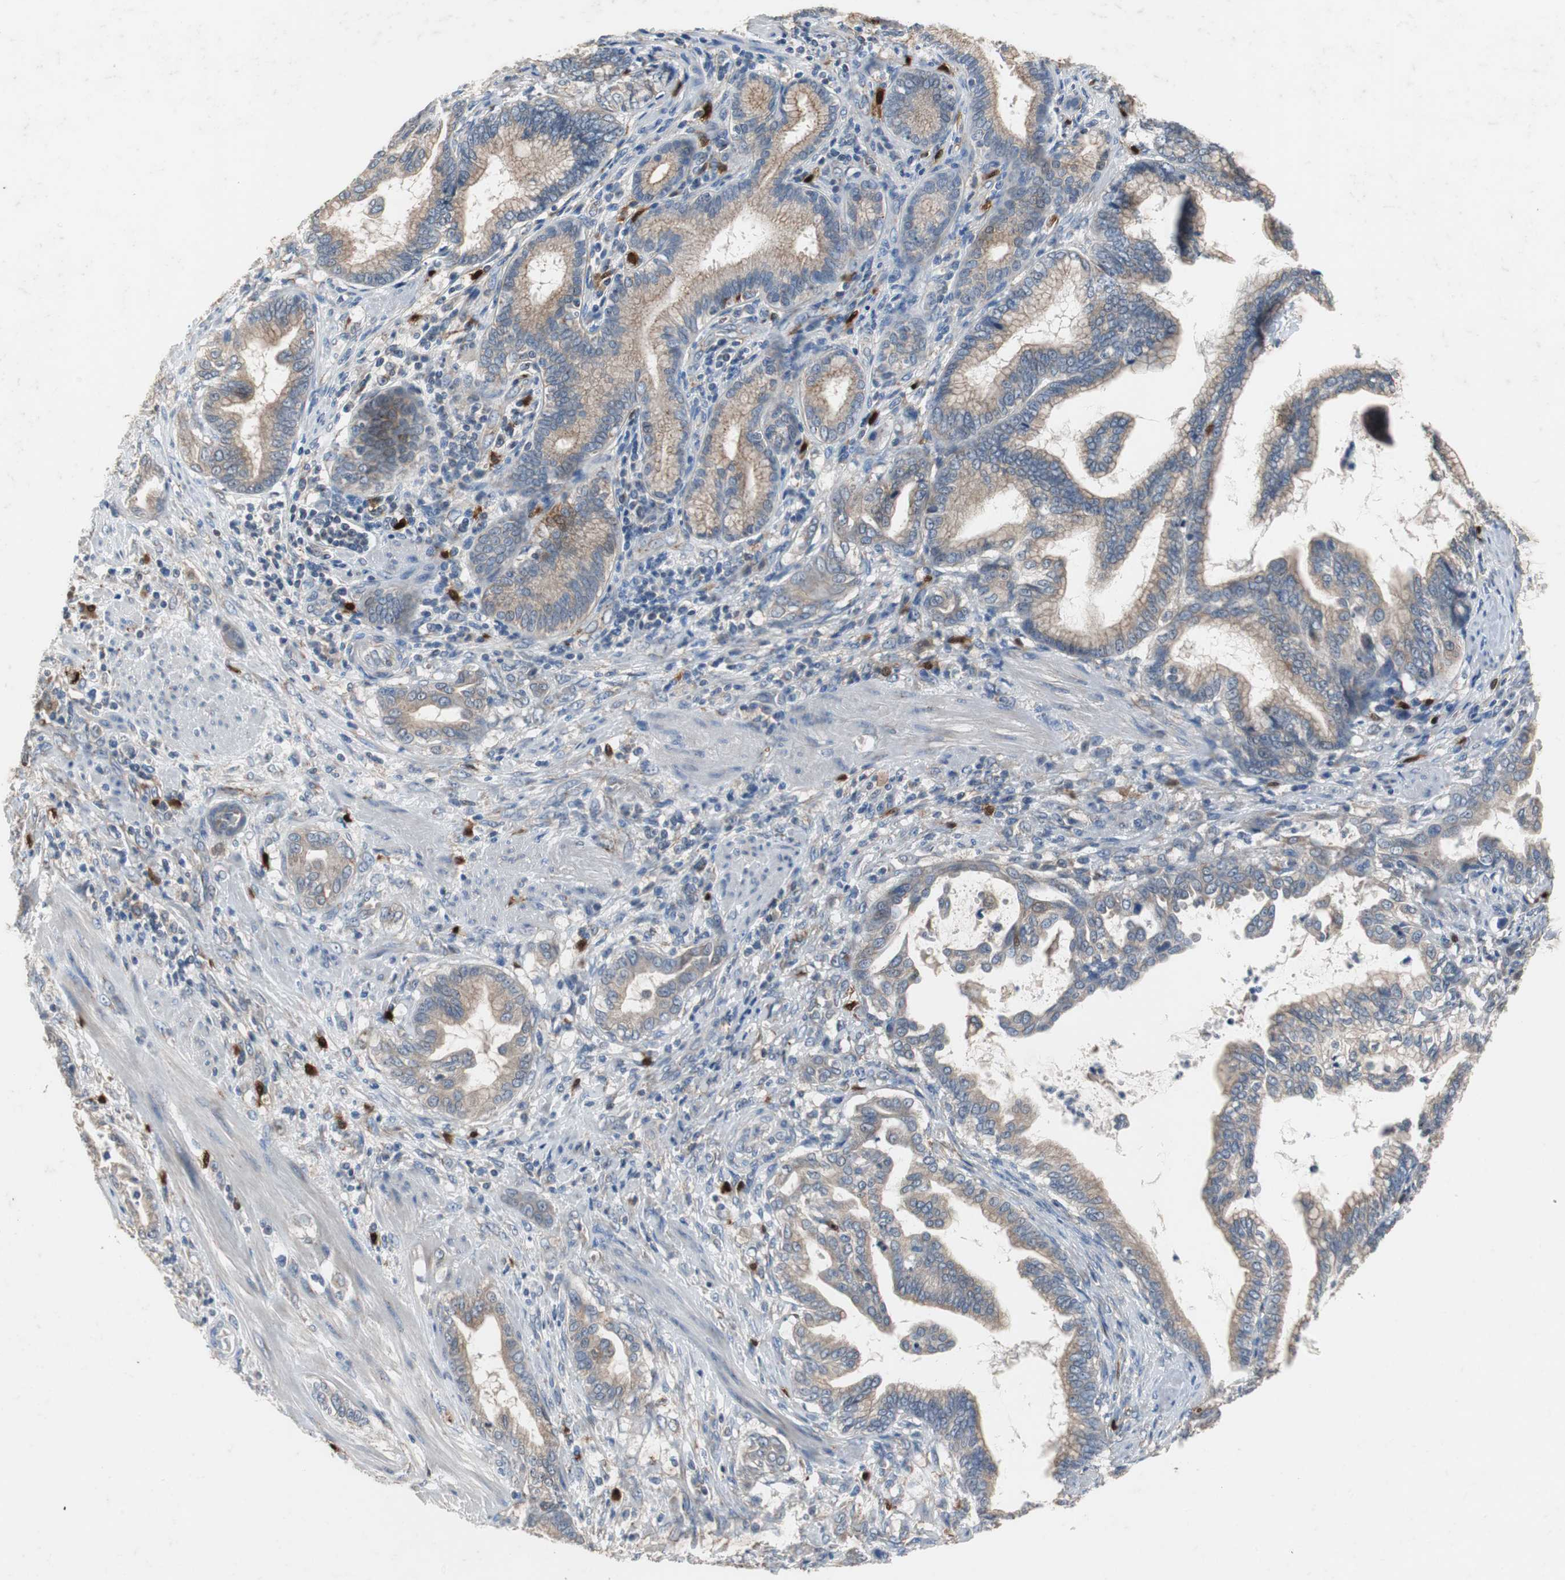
{"staining": {"intensity": "moderate", "quantity": ">75%", "location": "cytoplasmic/membranous"}, "tissue": "pancreatic cancer", "cell_type": "Tumor cells", "image_type": "cancer", "snomed": [{"axis": "morphology", "description": "Adenocarcinoma, NOS"}, {"axis": "topography", "description": "Pancreas"}], "caption": "Immunohistochemistry (IHC) staining of adenocarcinoma (pancreatic), which displays medium levels of moderate cytoplasmic/membranous staining in approximately >75% of tumor cells indicating moderate cytoplasmic/membranous protein staining. The staining was performed using DAB (3,3'-diaminobenzidine) (brown) for protein detection and nuclei were counterstained in hematoxylin (blue).", "gene": "CALB2", "patient": {"sex": "female", "age": 64}}